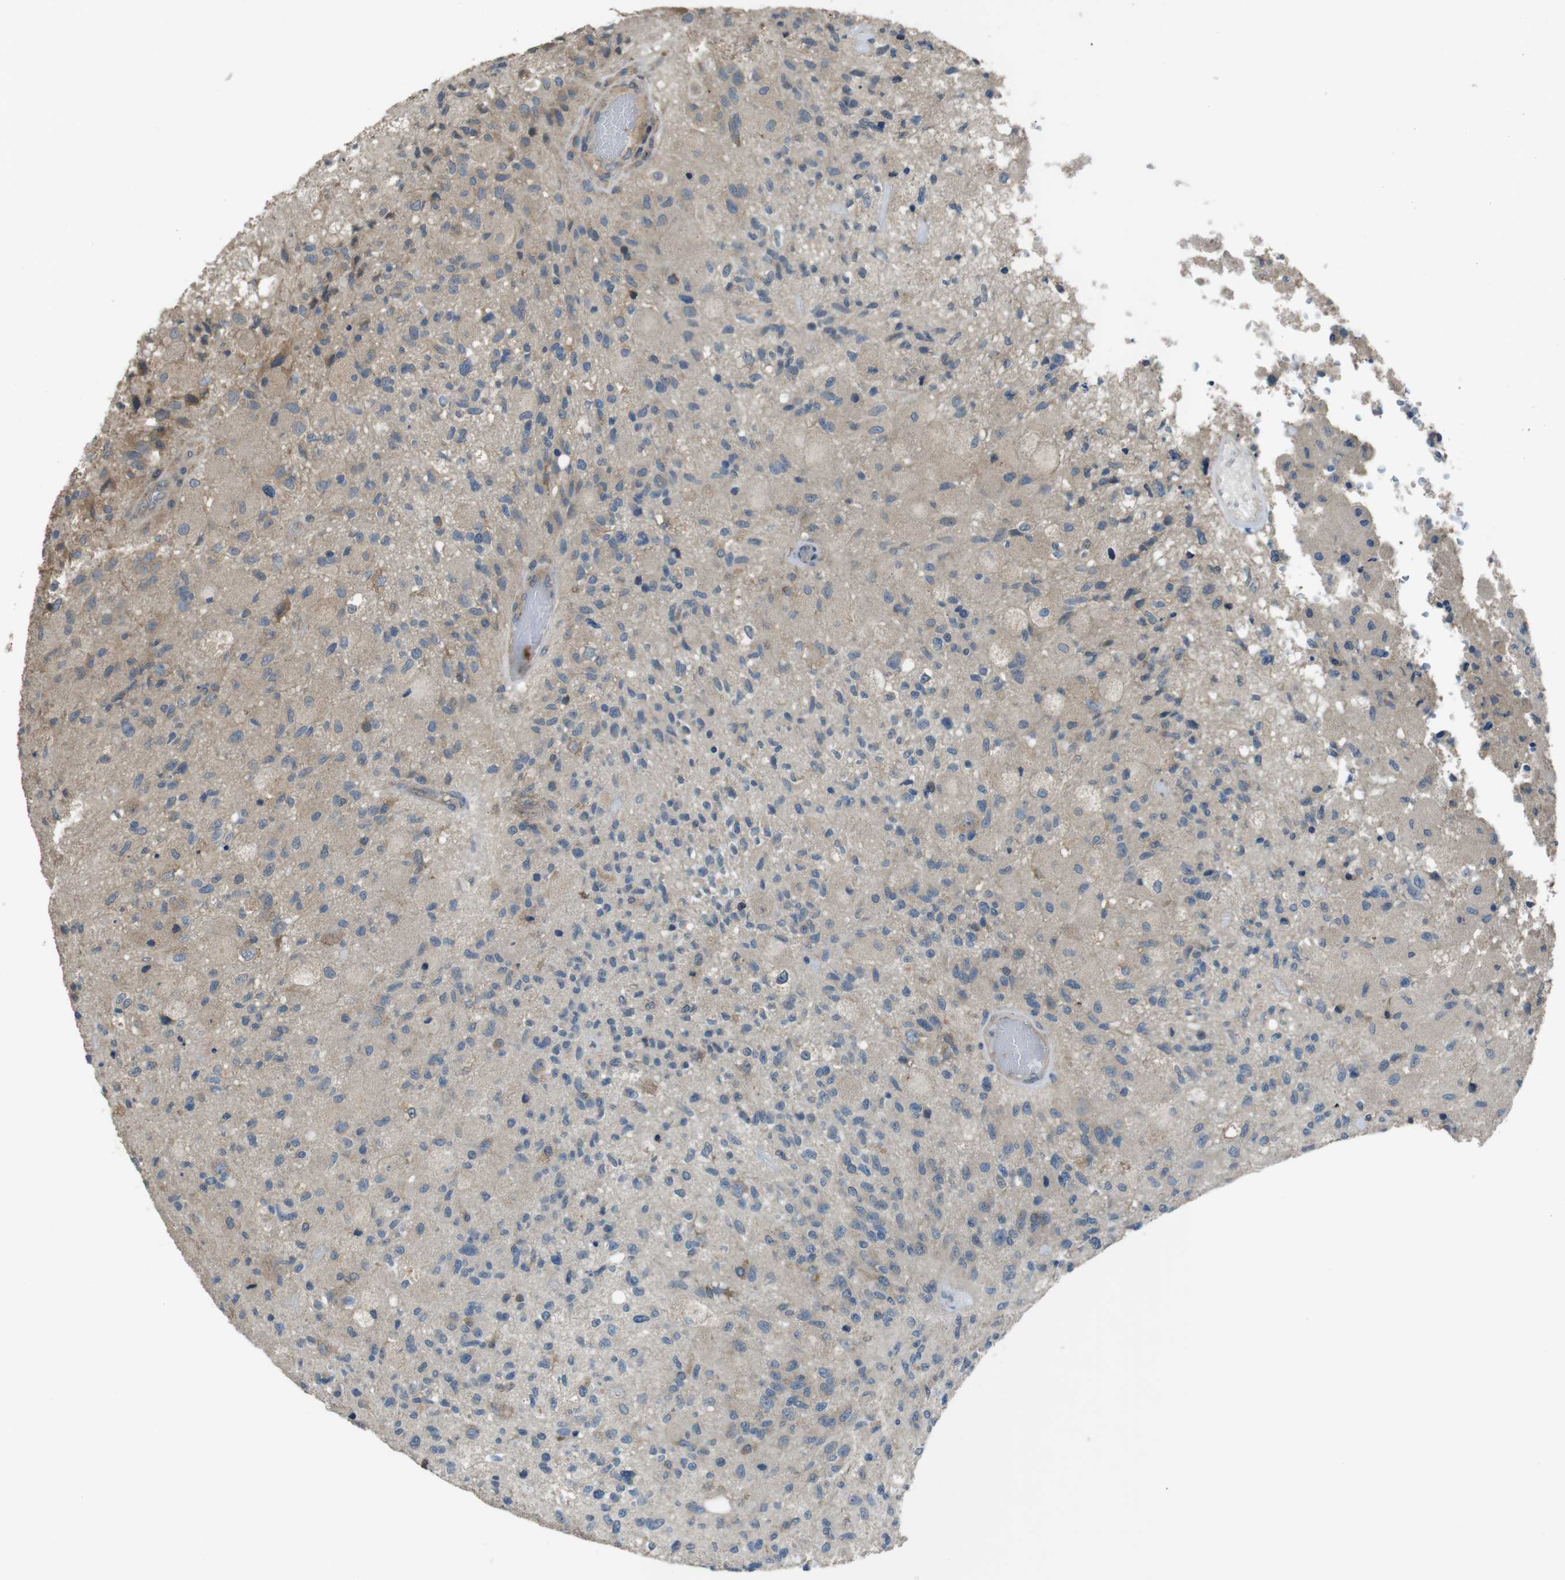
{"staining": {"intensity": "moderate", "quantity": "<25%", "location": "cytoplasmic/membranous"}, "tissue": "glioma", "cell_type": "Tumor cells", "image_type": "cancer", "snomed": [{"axis": "morphology", "description": "Normal tissue, NOS"}, {"axis": "morphology", "description": "Glioma, malignant, High grade"}, {"axis": "topography", "description": "Cerebral cortex"}], "caption": "High-power microscopy captured an immunohistochemistry (IHC) photomicrograph of glioma, revealing moderate cytoplasmic/membranous positivity in approximately <25% of tumor cells.", "gene": "FUT2", "patient": {"sex": "male", "age": 77}}